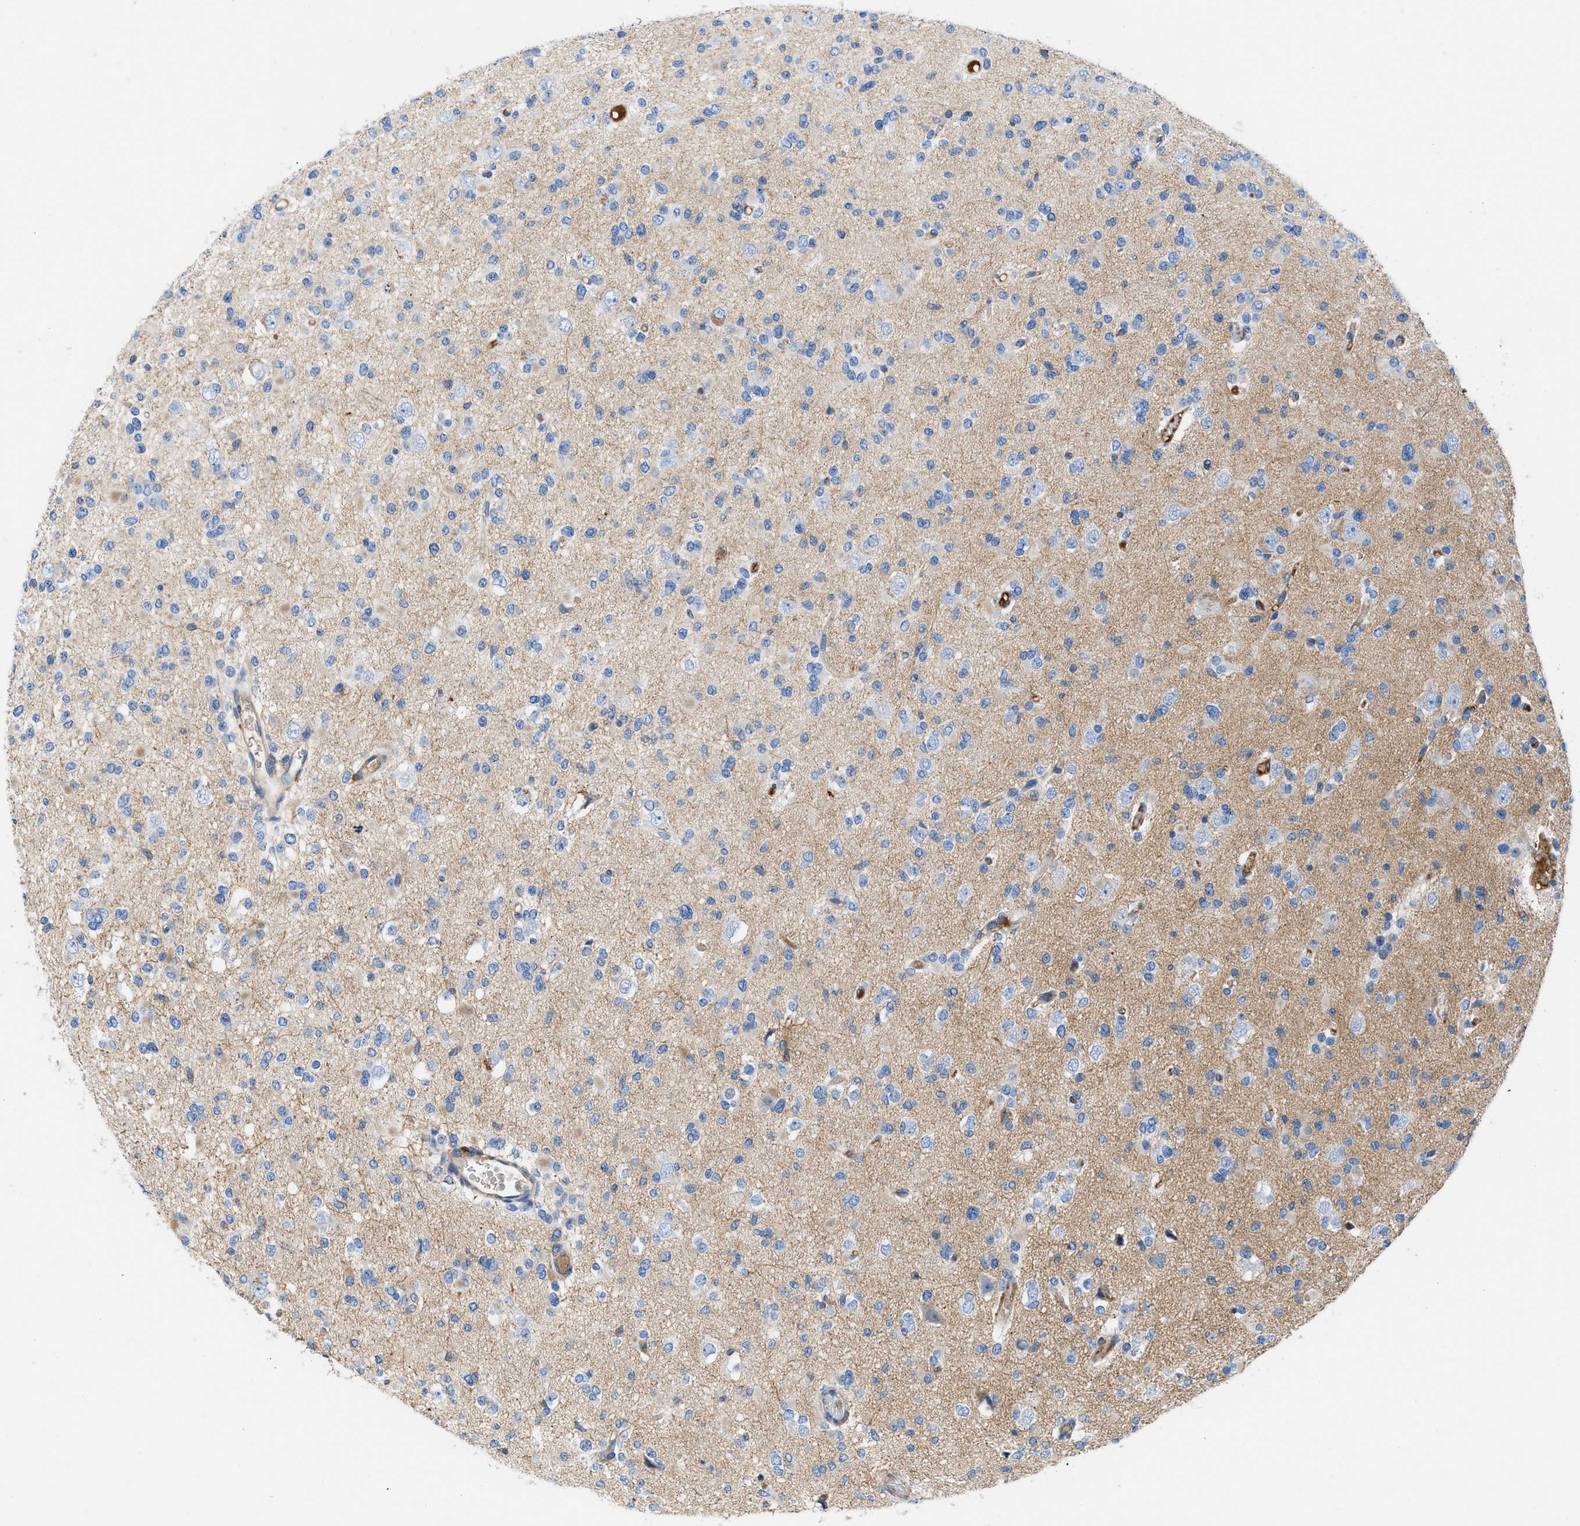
{"staining": {"intensity": "negative", "quantity": "none", "location": "none"}, "tissue": "glioma", "cell_type": "Tumor cells", "image_type": "cancer", "snomed": [{"axis": "morphology", "description": "Glioma, malignant, Low grade"}, {"axis": "topography", "description": "Brain"}], "caption": "Immunohistochemistry histopathology image of human glioma stained for a protein (brown), which shows no staining in tumor cells.", "gene": "ATP6V0D1", "patient": {"sex": "female", "age": 22}}